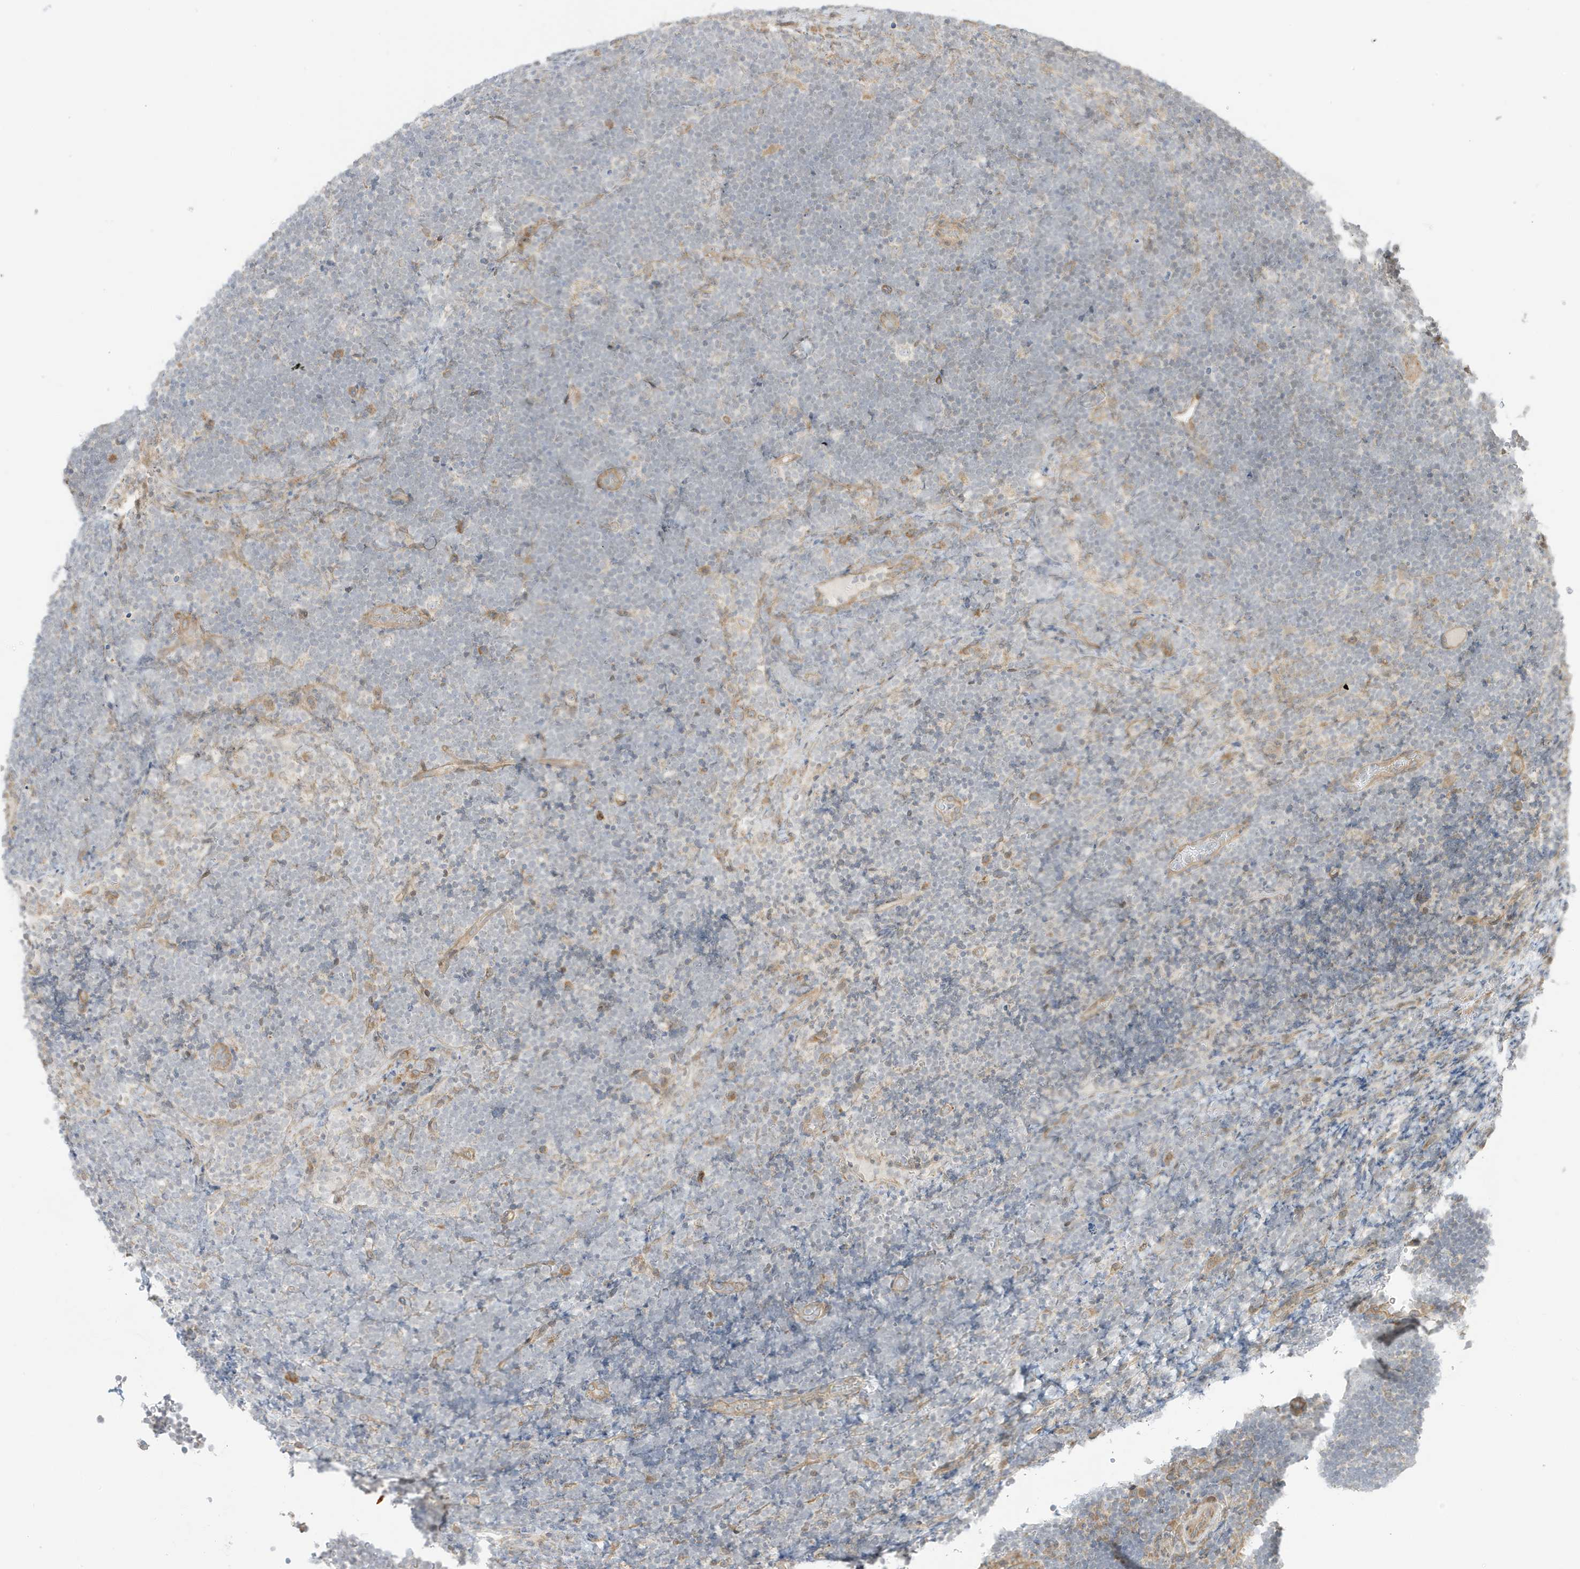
{"staining": {"intensity": "negative", "quantity": "none", "location": "none"}, "tissue": "lymphoma", "cell_type": "Tumor cells", "image_type": "cancer", "snomed": [{"axis": "morphology", "description": "Malignant lymphoma, non-Hodgkin's type, High grade"}, {"axis": "topography", "description": "Lymph node"}], "caption": "Immunohistochemistry (IHC) photomicrograph of neoplastic tissue: high-grade malignant lymphoma, non-Hodgkin's type stained with DAB displays no significant protein staining in tumor cells.", "gene": "SCARF2", "patient": {"sex": "male", "age": 13}}